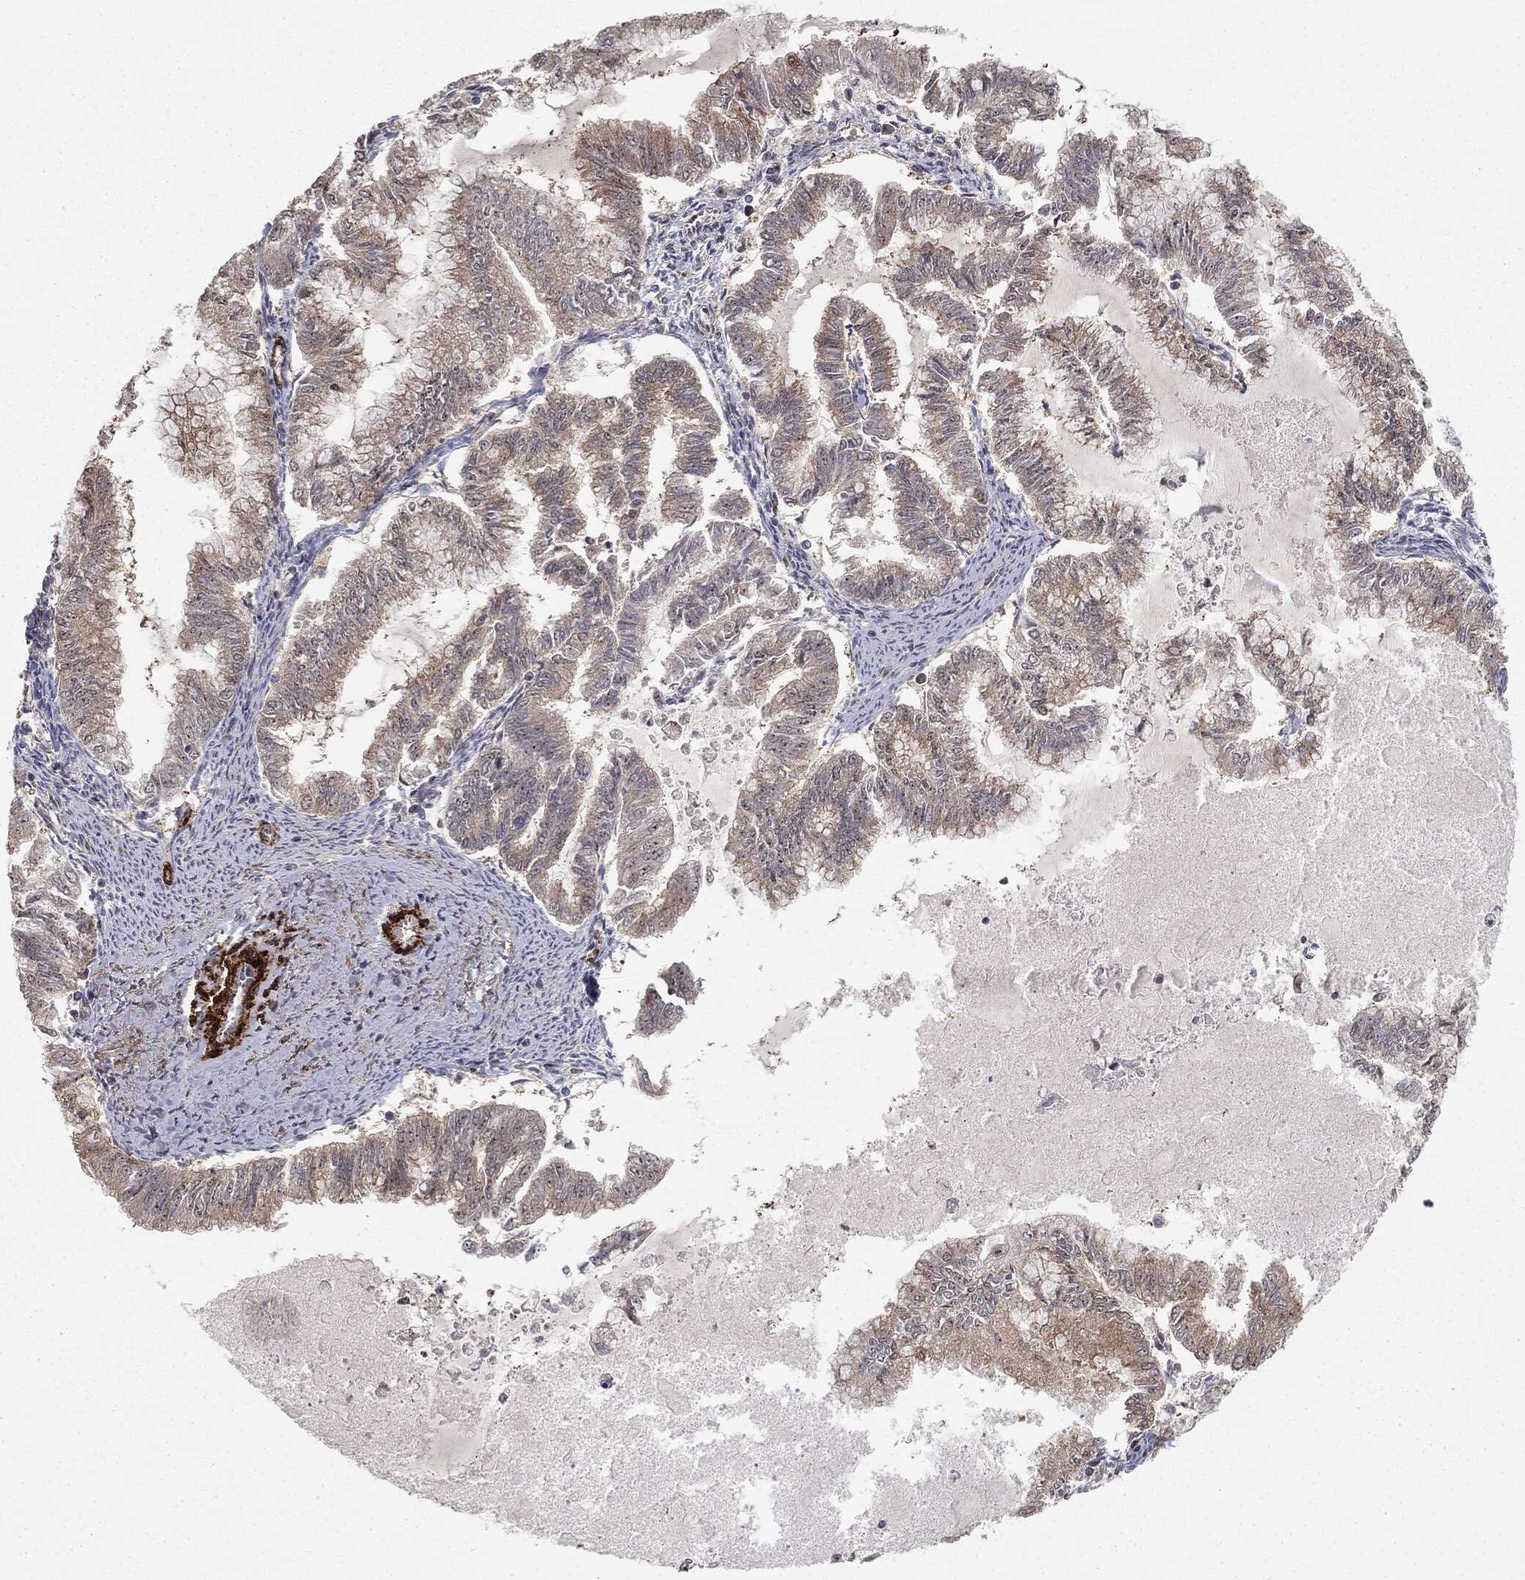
{"staining": {"intensity": "negative", "quantity": "none", "location": "none"}, "tissue": "endometrial cancer", "cell_type": "Tumor cells", "image_type": "cancer", "snomed": [{"axis": "morphology", "description": "Adenocarcinoma, NOS"}, {"axis": "topography", "description": "Endometrium"}], "caption": "This is a image of IHC staining of adenocarcinoma (endometrial), which shows no expression in tumor cells.", "gene": "PTEN", "patient": {"sex": "female", "age": 79}}